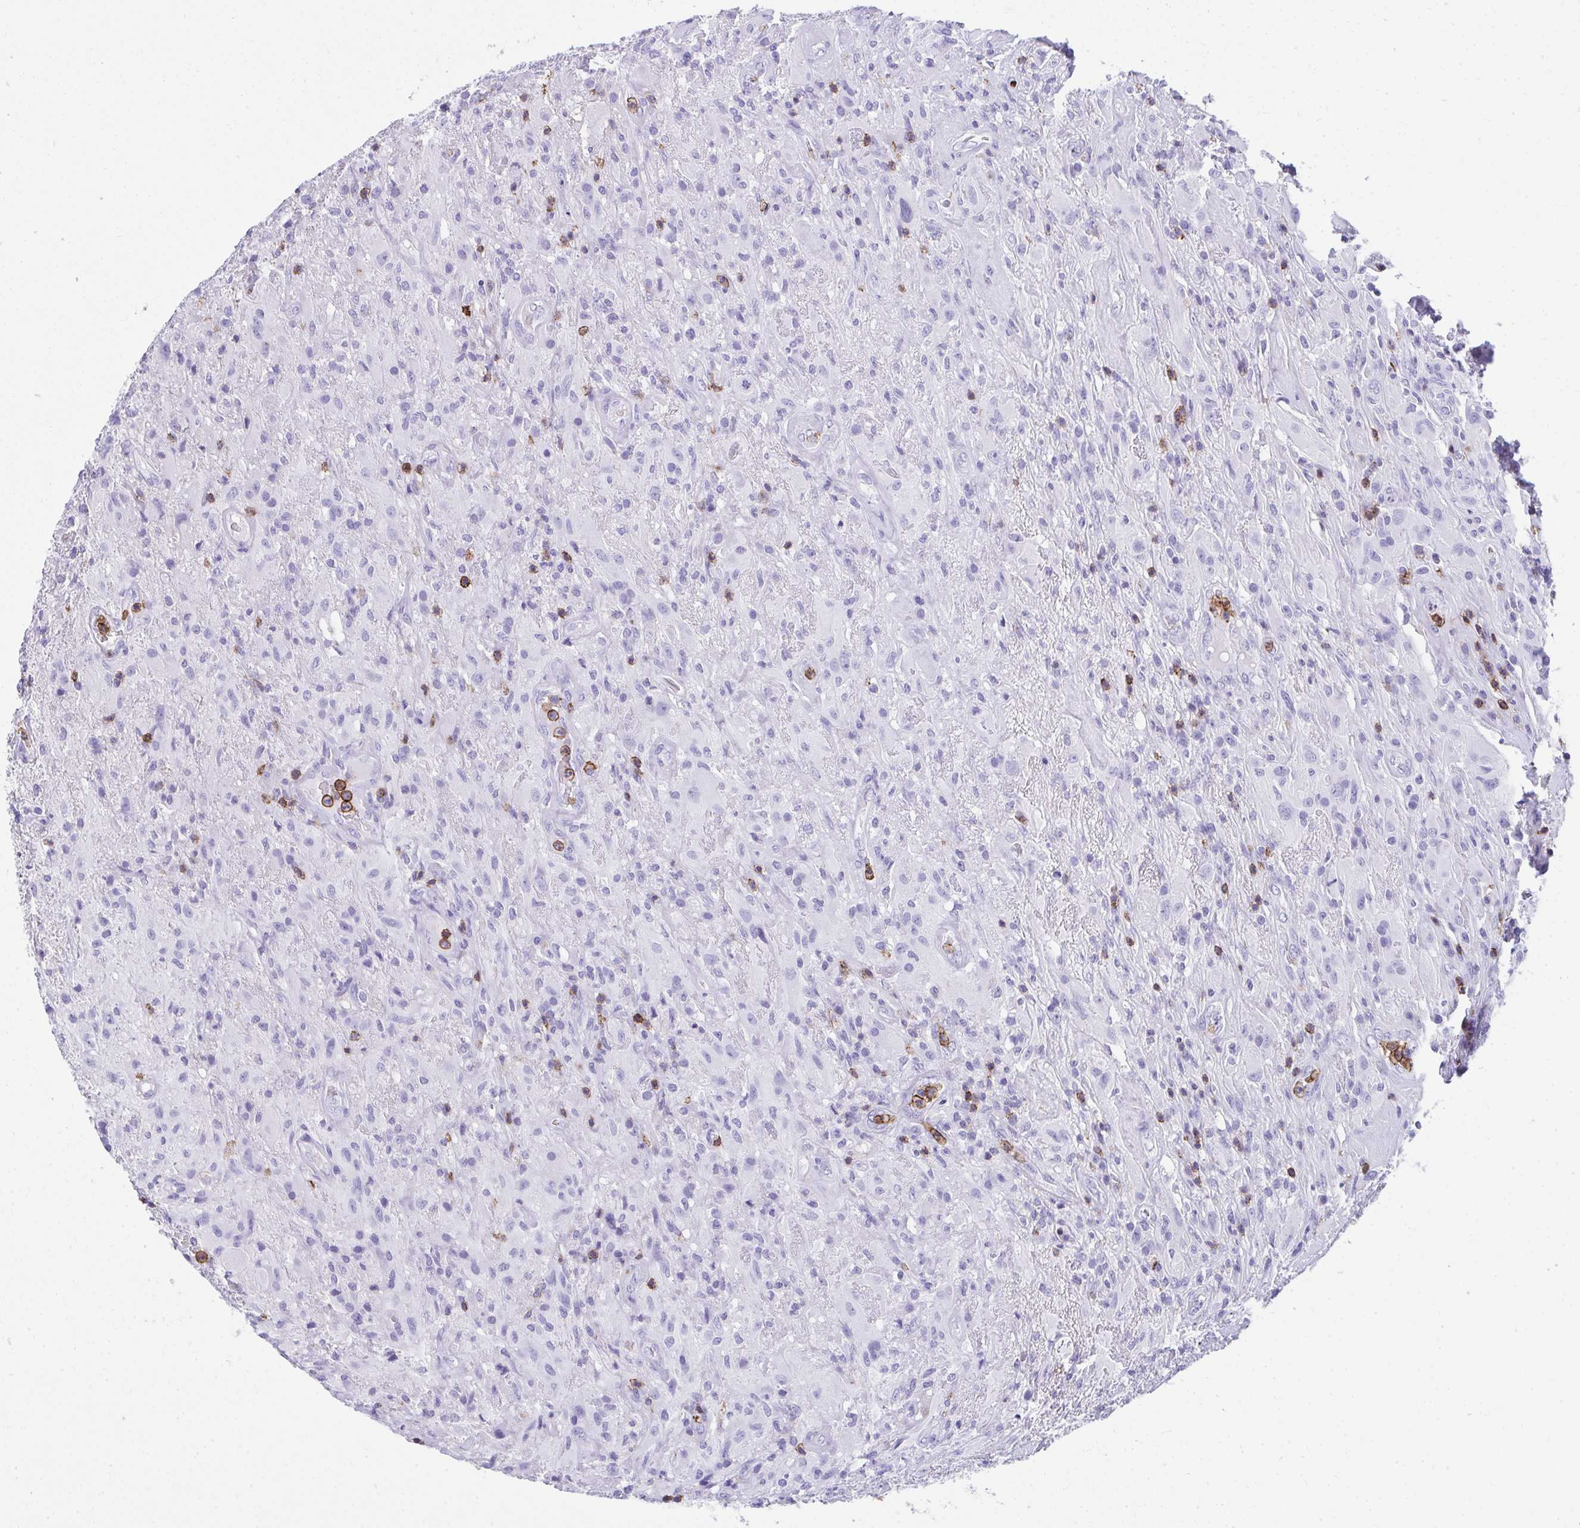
{"staining": {"intensity": "negative", "quantity": "none", "location": "none"}, "tissue": "glioma", "cell_type": "Tumor cells", "image_type": "cancer", "snomed": [{"axis": "morphology", "description": "Glioma, malignant, High grade"}, {"axis": "topography", "description": "Brain"}], "caption": "This is a micrograph of immunohistochemistry staining of malignant glioma (high-grade), which shows no expression in tumor cells.", "gene": "SPN", "patient": {"sex": "male", "age": 46}}